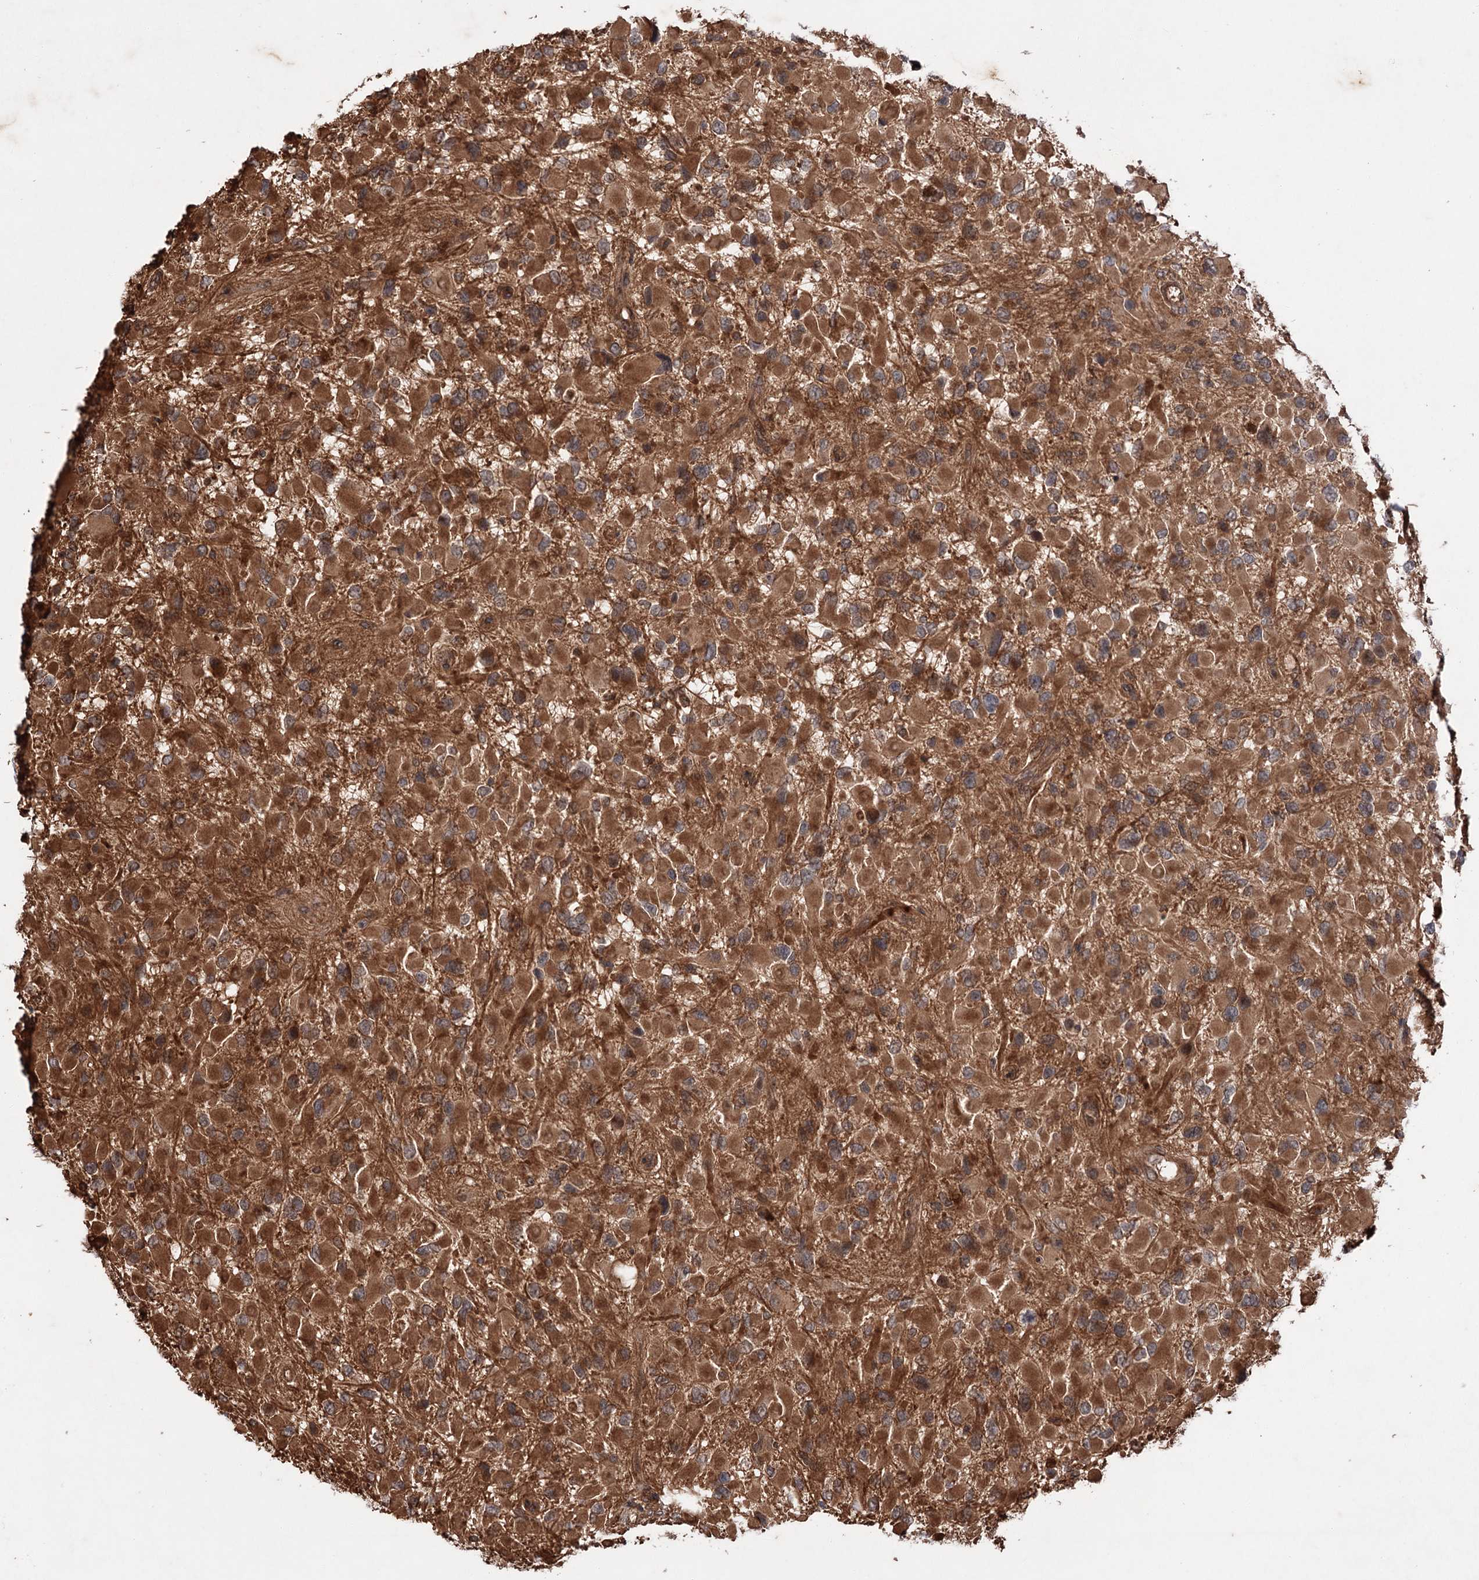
{"staining": {"intensity": "moderate", "quantity": ">75%", "location": "cytoplasmic/membranous"}, "tissue": "glioma", "cell_type": "Tumor cells", "image_type": "cancer", "snomed": [{"axis": "morphology", "description": "Glioma, malignant, High grade"}, {"axis": "topography", "description": "Brain"}], "caption": "Brown immunohistochemical staining in human glioma exhibits moderate cytoplasmic/membranous staining in about >75% of tumor cells. (DAB (3,3'-diaminobenzidine) = brown stain, brightfield microscopy at high magnification).", "gene": "ADK", "patient": {"sex": "male", "age": 53}}